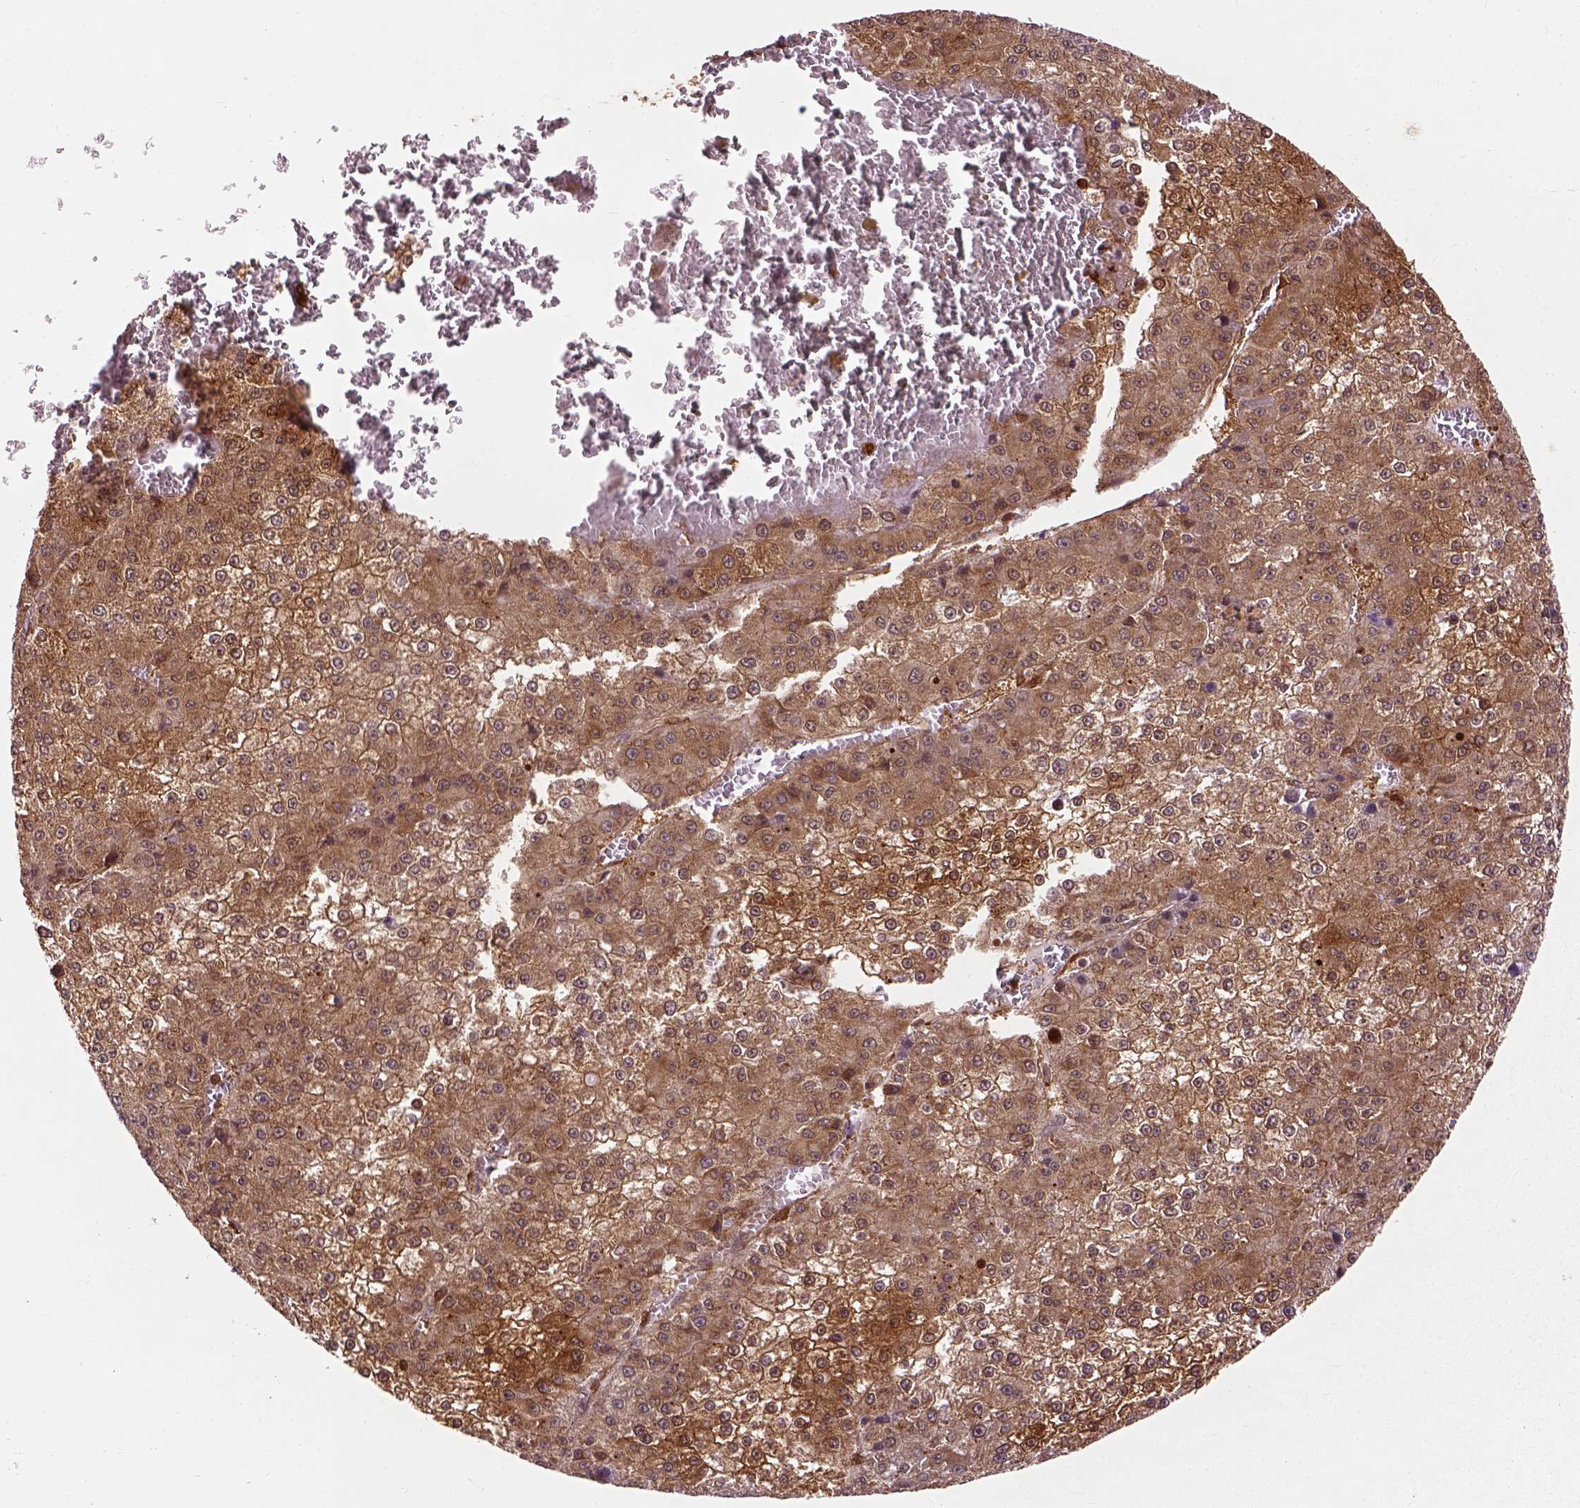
{"staining": {"intensity": "moderate", "quantity": ">75%", "location": "cytoplasmic/membranous"}, "tissue": "liver cancer", "cell_type": "Tumor cells", "image_type": "cancer", "snomed": [{"axis": "morphology", "description": "Carcinoma, Hepatocellular, NOS"}, {"axis": "topography", "description": "Liver"}], "caption": "There is medium levels of moderate cytoplasmic/membranous expression in tumor cells of liver cancer, as demonstrated by immunohistochemical staining (brown color).", "gene": "GPI", "patient": {"sex": "female", "age": 73}}